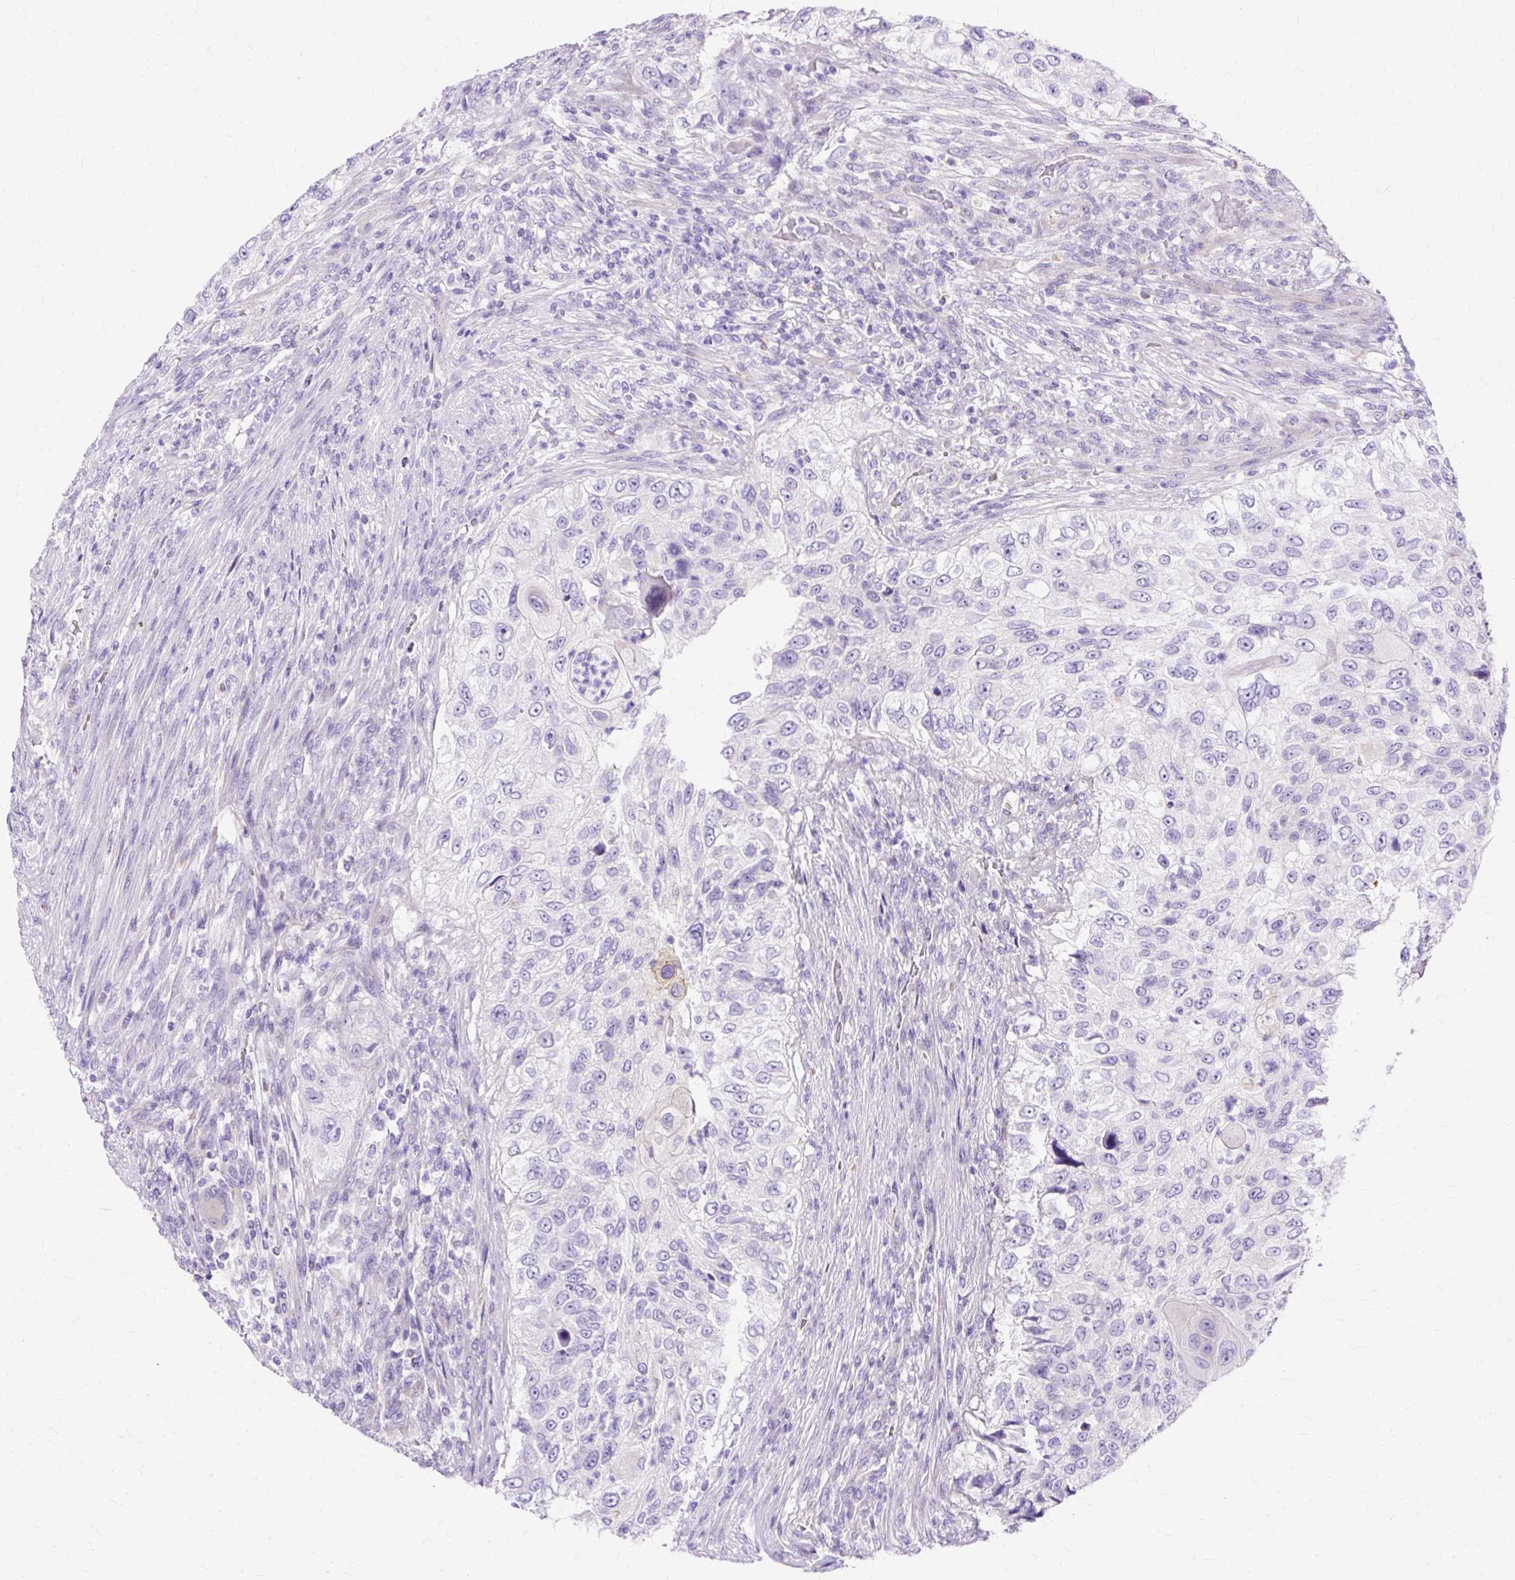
{"staining": {"intensity": "negative", "quantity": "none", "location": "none"}, "tissue": "urothelial cancer", "cell_type": "Tumor cells", "image_type": "cancer", "snomed": [{"axis": "morphology", "description": "Urothelial carcinoma, High grade"}, {"axis": "topography", "description": "Urinary bladder"}], "caption": "A high-resolution photomicrograph shows IHC staining of high-grade urothelial carcinoma, which reveals no significant staining in tumor cells.", "gene": "MYO6", "patient": {"sex": "female", "age": 60}}